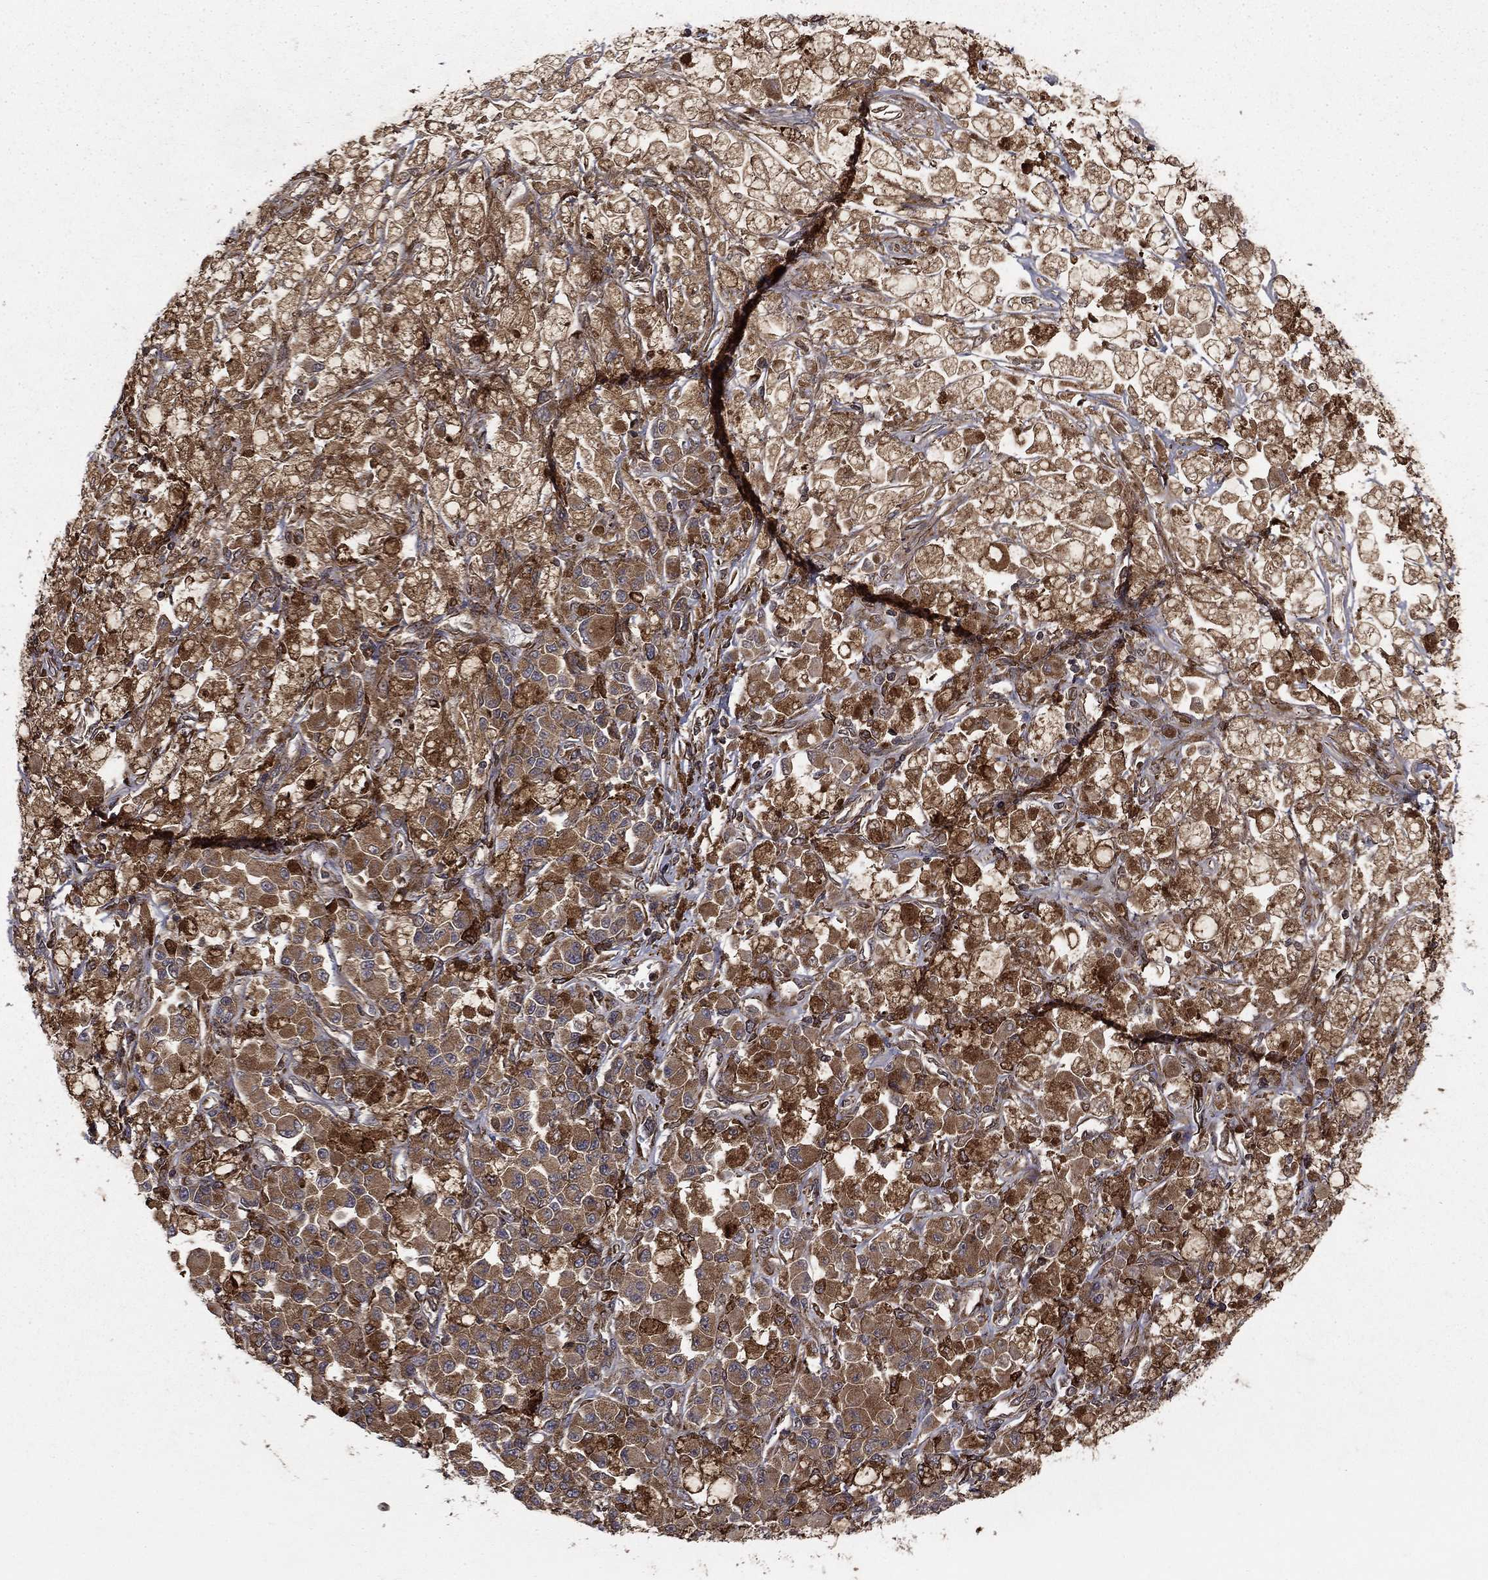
{"staining": {"intensity": "moderate", "quantity": ">75%", "location": "cytoplasmic/membranous"}, "tissue": "melanoma", "cell_type": "Tumor cells", "image_type": "cancer", "snomed": [{"axis": "morphology", "description": "Malignant melanoma, NOS"}, {"axis": "topography", "description": "Skin"}], "caption": "Immunohistochemical staining of human melanoma exhibits moderate cytoplasmic/membranous protein staining in approximately >75% of tumor cells.", "gene": "BABAM2", "patient": {"sex": "female", "age": 58}}